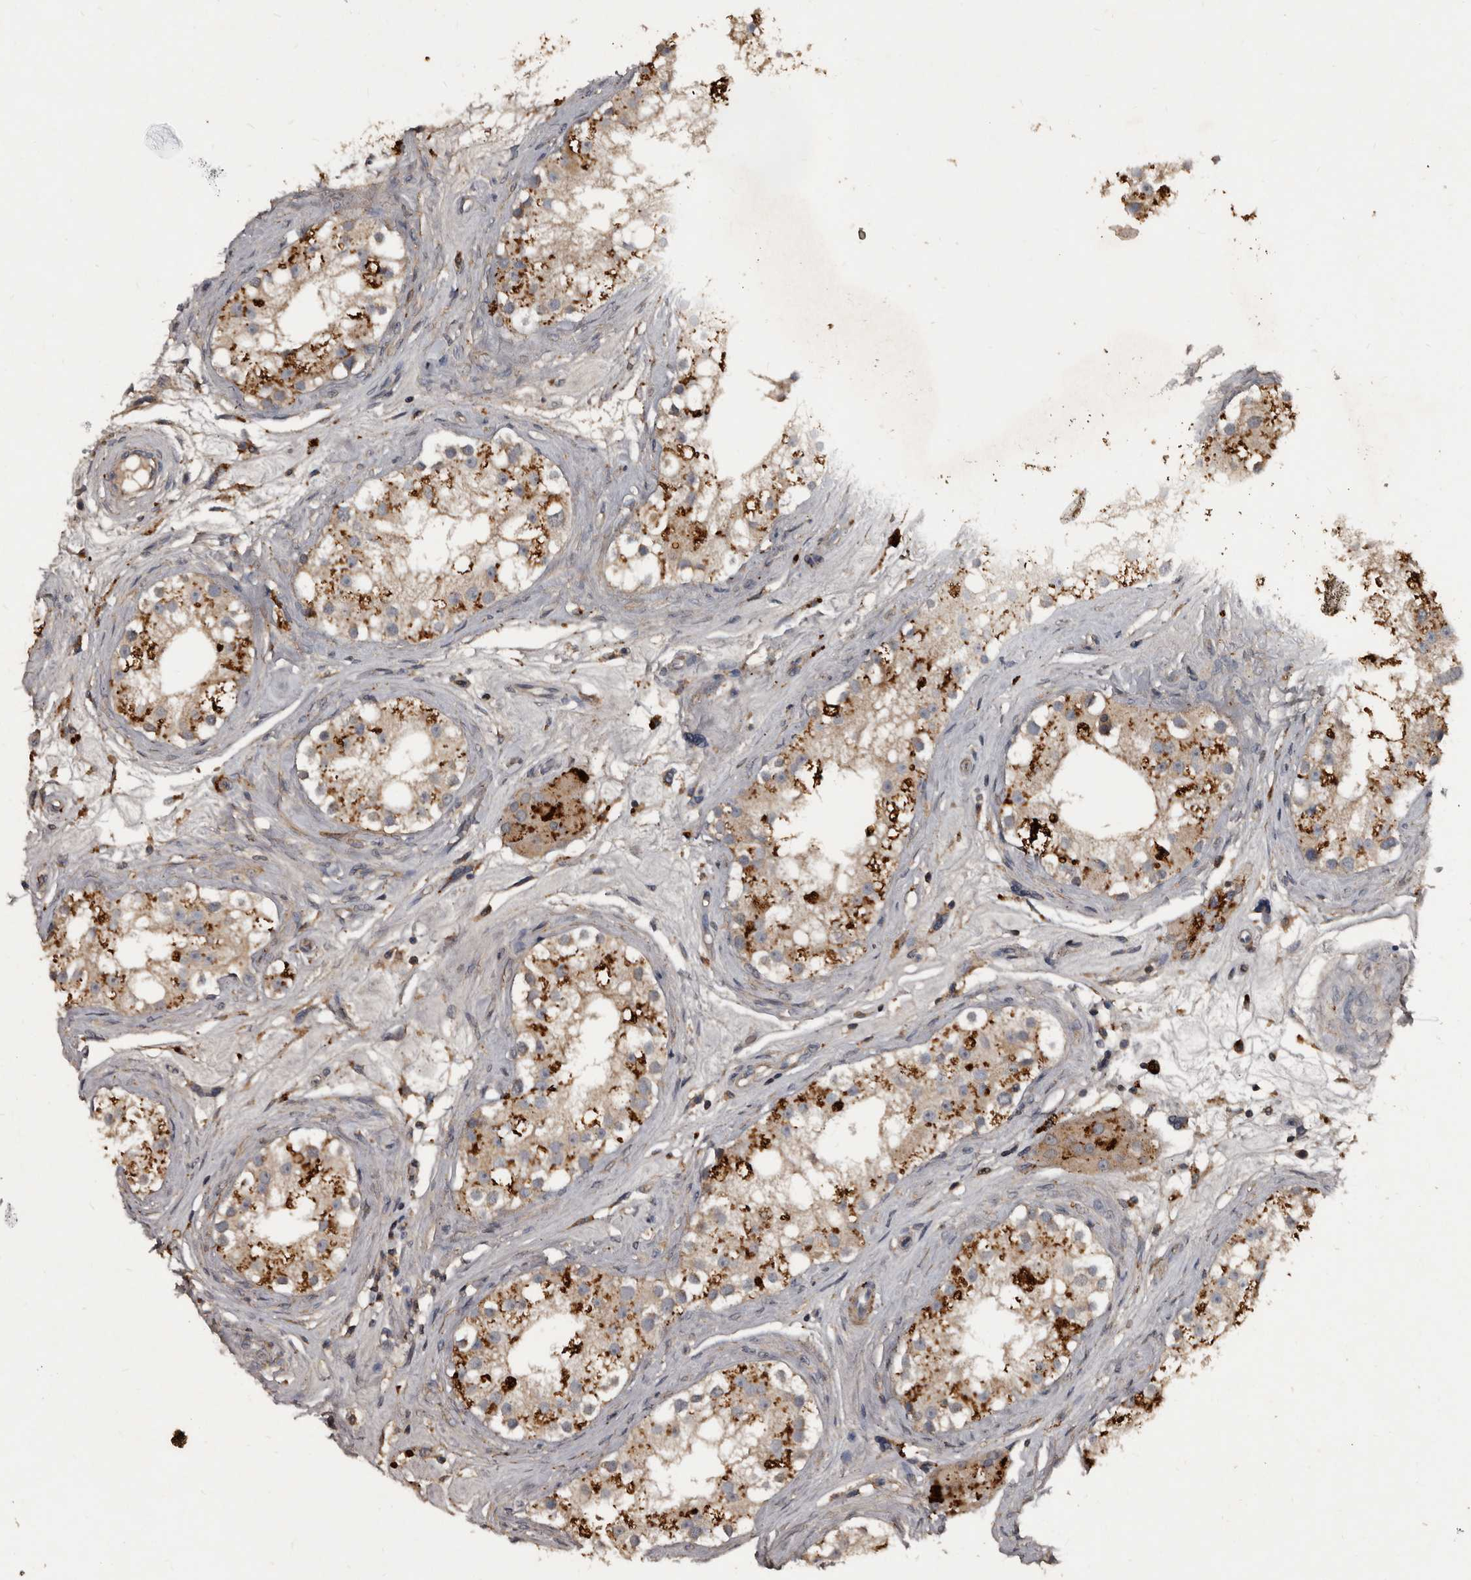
{"staining": {"intensity": "weak", "quantity": ">75%", "location": "cytoplasmic/membranous"}, "tissue": "testis", "cell_type": "Cells in seminiferous ducts", "image_type": "normal", "snomed": [{"axis": "morphology", "description": "Normal tissue, NOS"}, {"axis": "topography", "description": "Testis"}], "caption": "Testis stained with immunohistochemistry (IHC) shows weak cytoplasmic/membranous expression in approximately >75% of cells in seminiferous ducts.", "gene": "GREB1", "patient": {"sex": "male", "age": 84}}